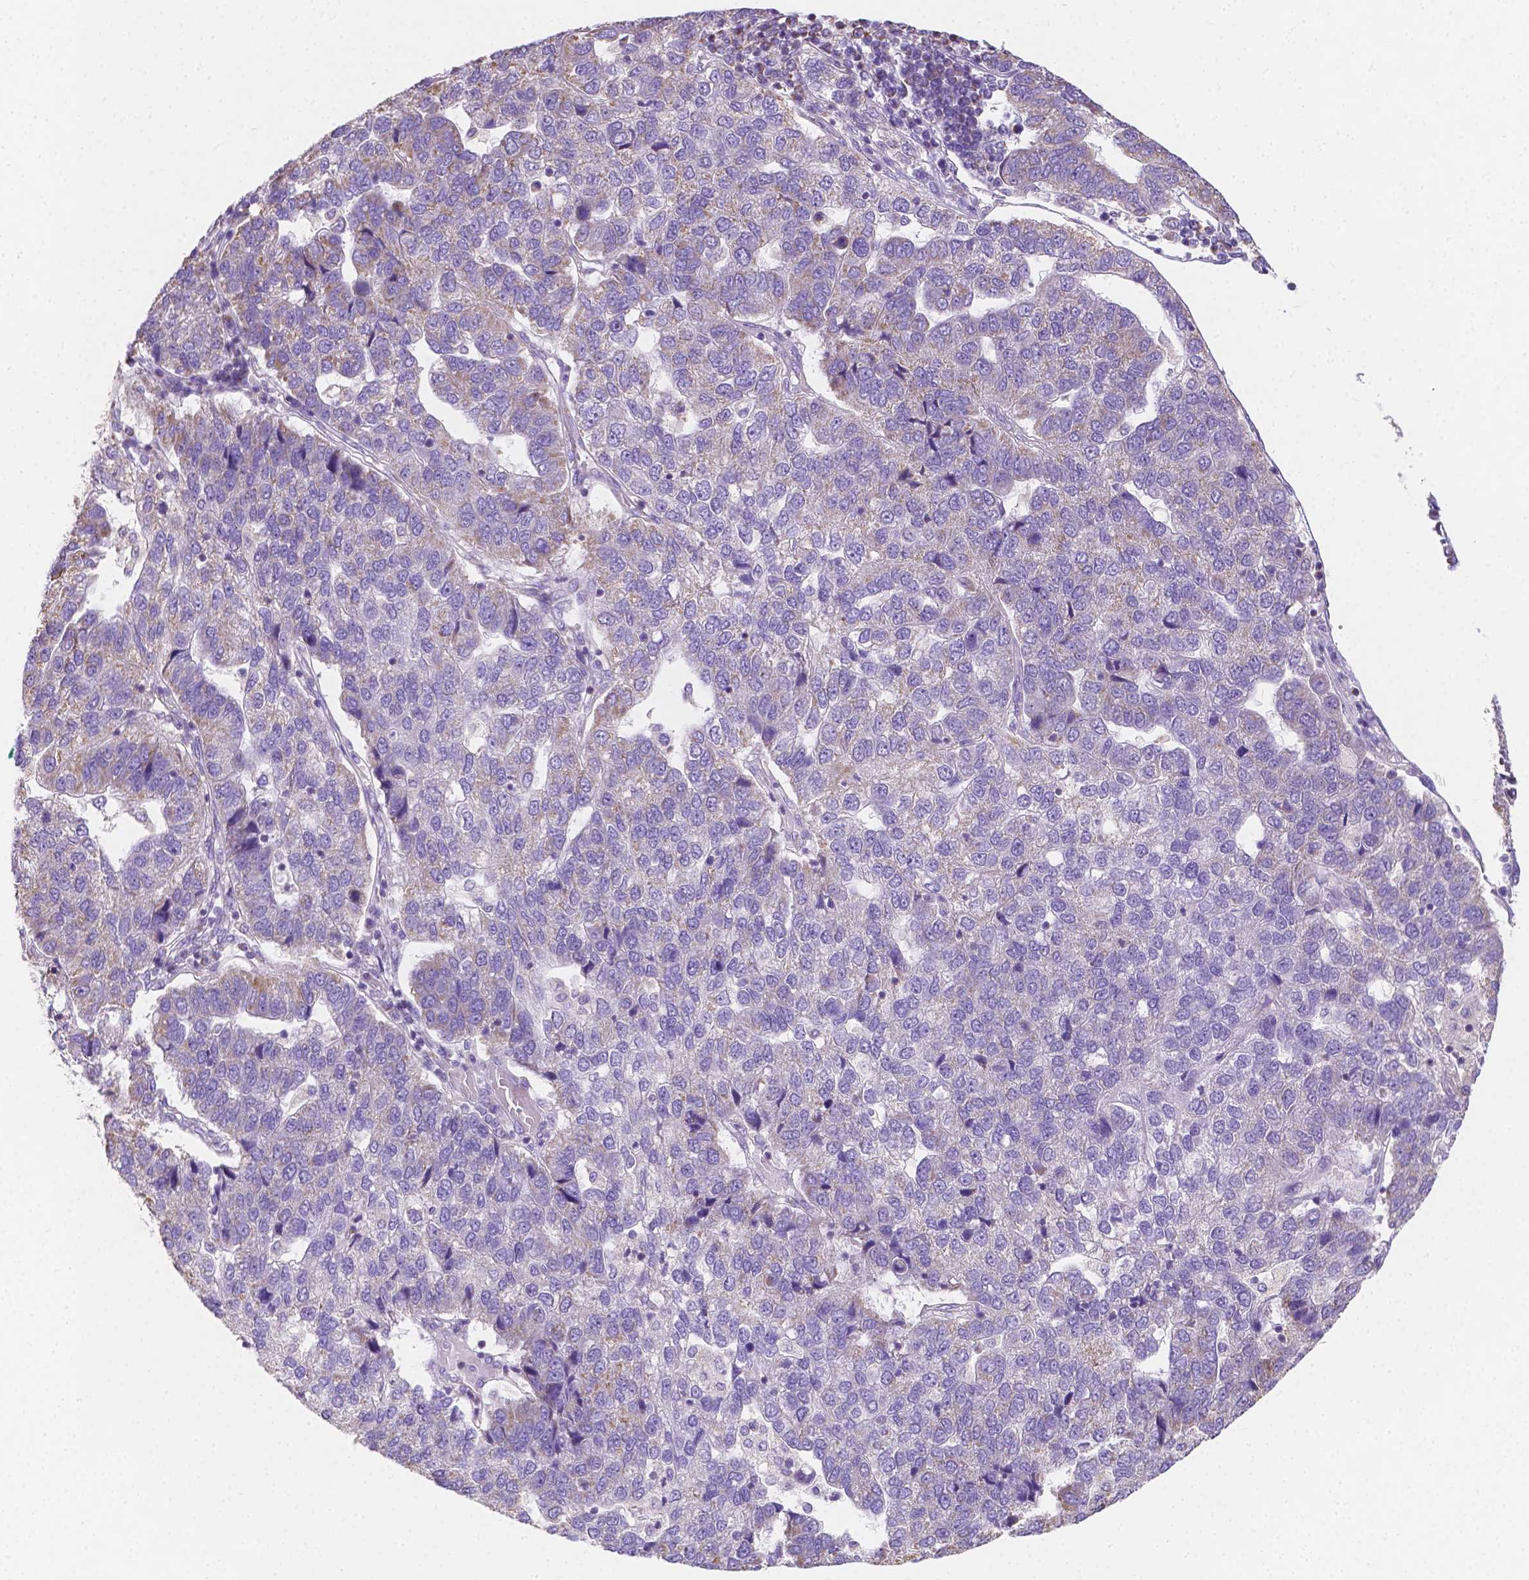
{"staining": {"intensity": "weak", "quantity": "<25%", "location": "cytoplasmic/membranous"}, "tissue": "pancreatic cancer", "cell_type": "Tumor cells", "image_type": "cancer", "snomed": [{"axis": "morphology", "description": "Adenocarcinoma, NOS"}, {"axis": "topography", "description": "Pancreas"}], "caption": "Tumor cells are negative for protein expression in human adenocarcinoma (pancreatic).", "gene": "SGTB", "patient": {"sex": "female", "age": 61}}